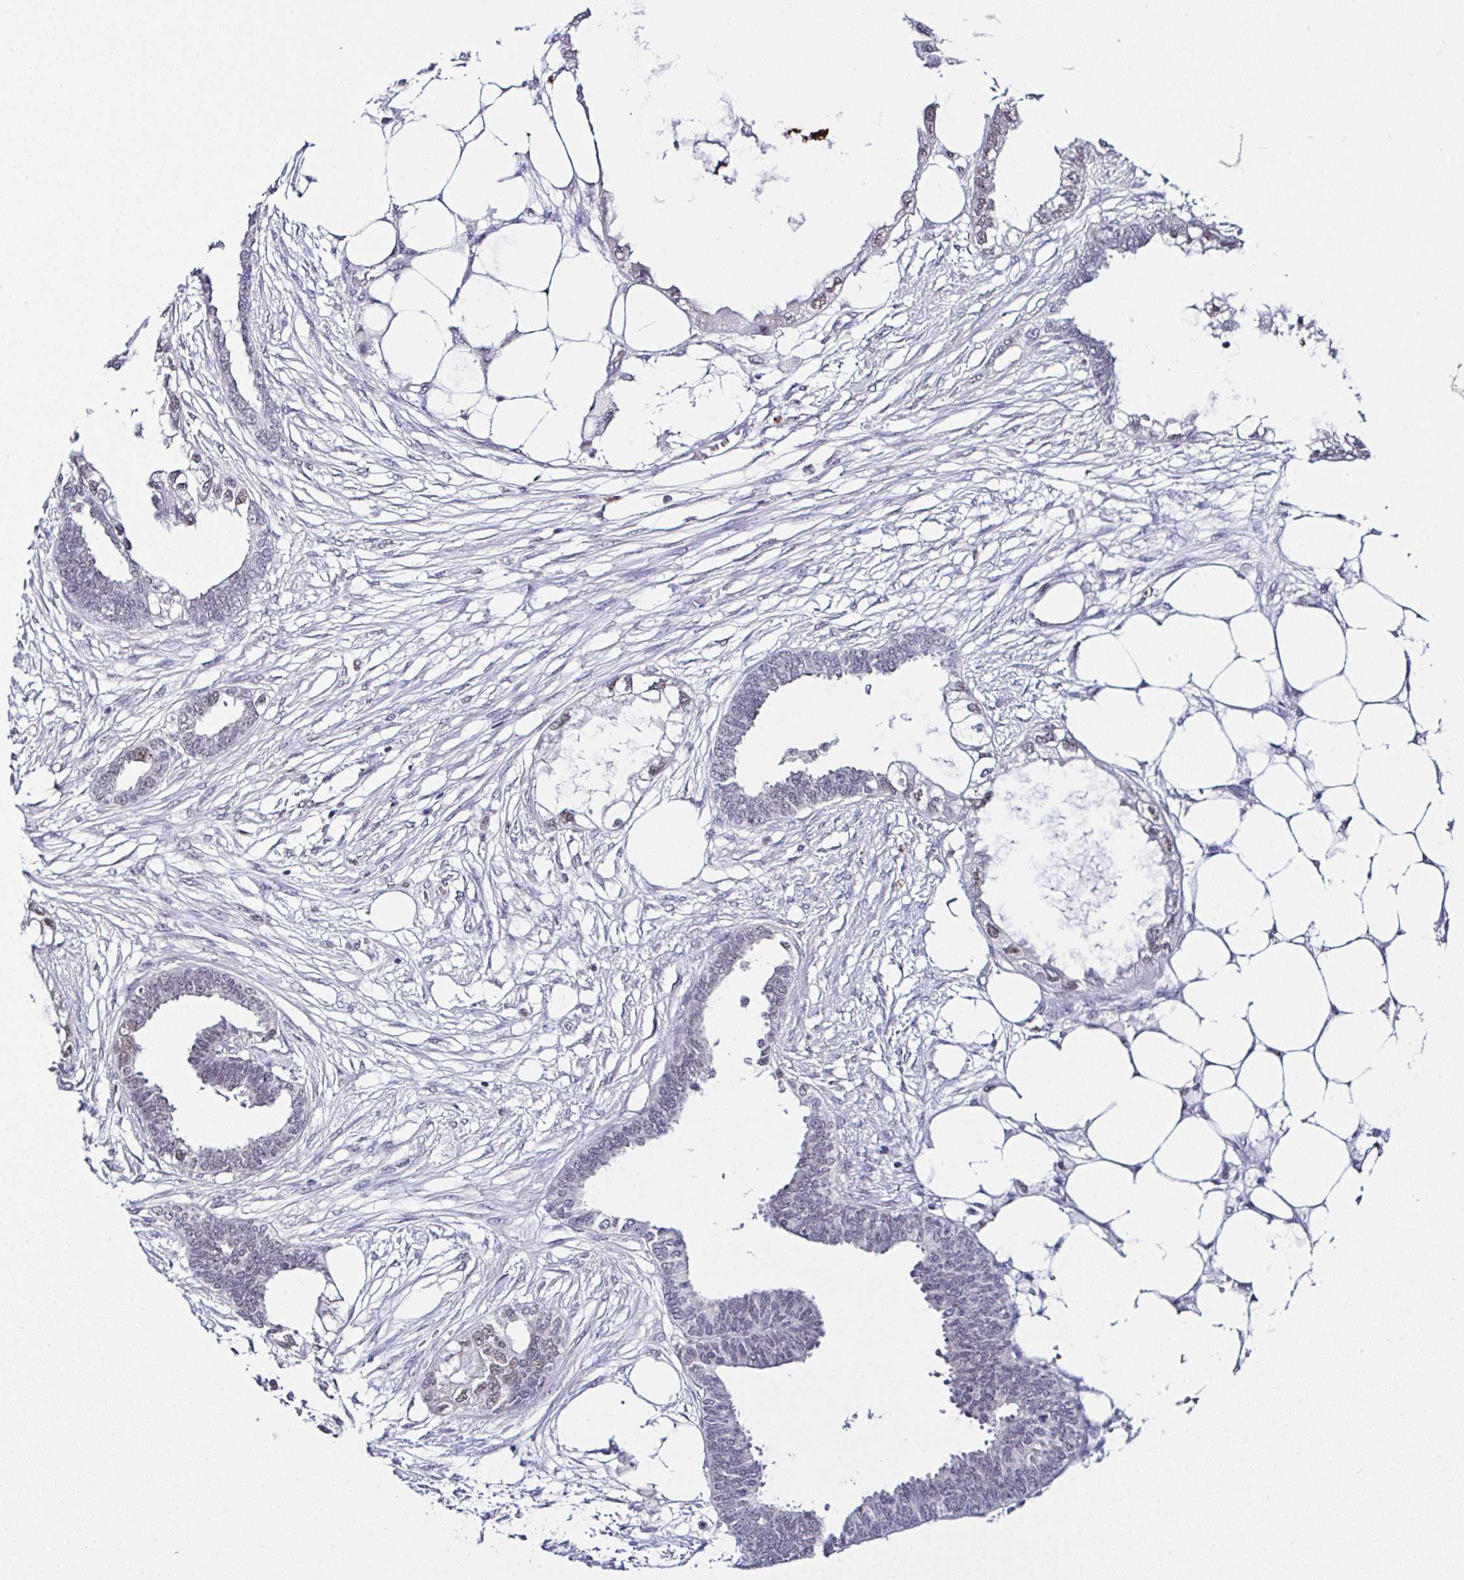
{"staining": {"intensity": "moderate", "quantity": "<25%", "location": "nuclear"}, "tissue": "endometrial cancer", "cell_type": "Tumor cells", "image_type": "cancer", "snomed": [{"axis": "morphology", "description": "Adenocarcinoma, NOS"}, {"axis": "morphology", "description": "Adenocarcinoma, metastatic, NOS"}, {"axis": "topography", "description": "Adipose tissue"}, {"axis": "topography", "description": "Endometrium"}], "caption": "Endometrial adenocarcinoma stained with immunohistochemistry (IHC) exhibits moderate nuclear staining in about <25% of tumor cells.", "gene": "PTPN2", "patient": {"sex": "female", "age": 67}}